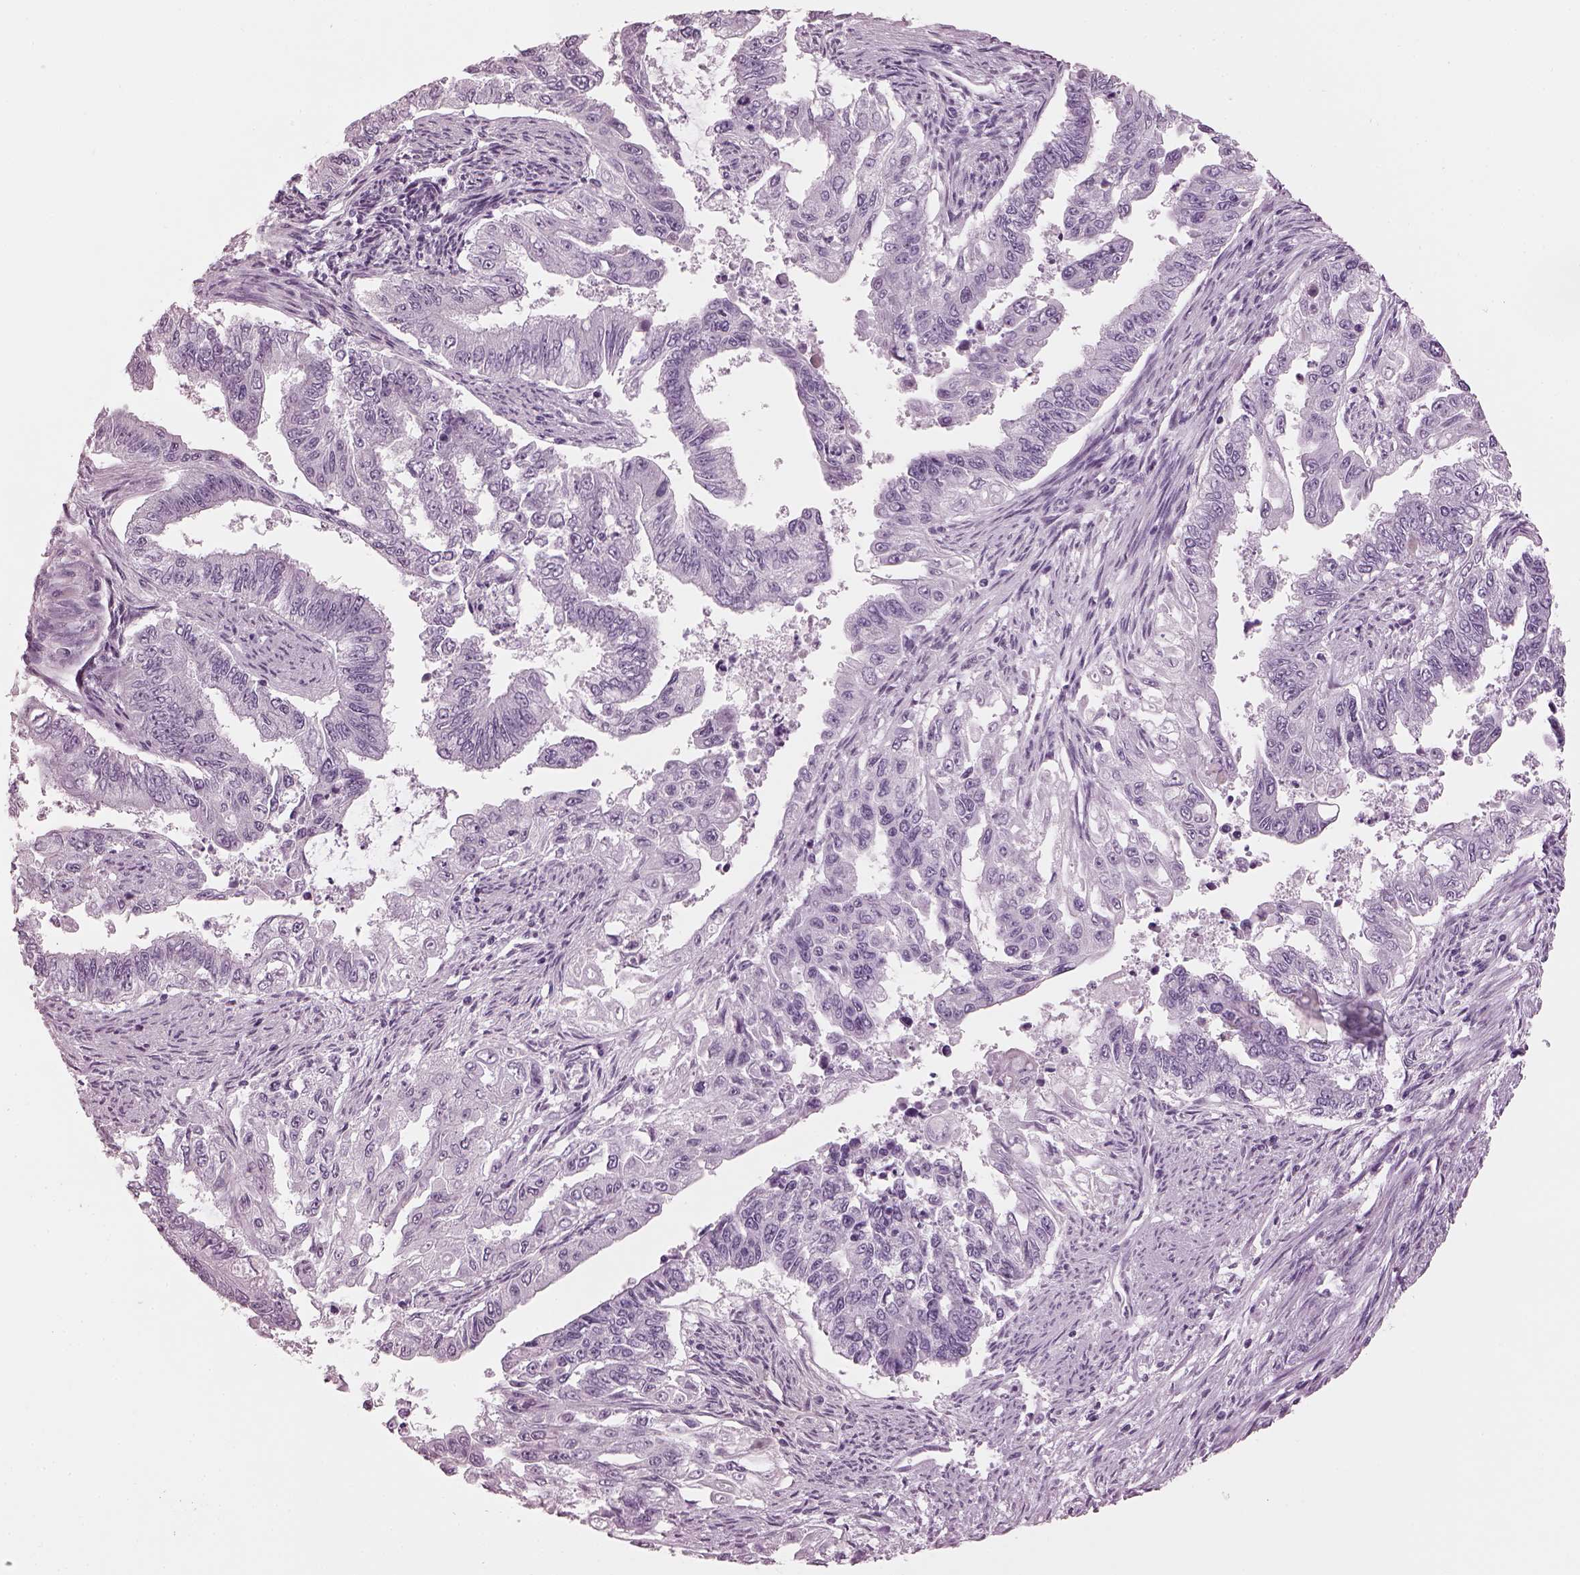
{"staining": {"intensity": "negative", "quantity": "none", "location": "none"}, "tissue": "endometrial cancer", "cell_type": "Tumor cells", "image_type": "cancer", "snomed": [{"axis": "morphology", "description": "Adenocarcinoma, NOS"}, {"axis": "topography", "description": "Uterus"}], "caption": "A histopathology image of human adenocarcinoma (endometrial) is negative for staining in tumor cells.", "gene": "HYDIN", "patient": {"sex": "female", "age": 59}}